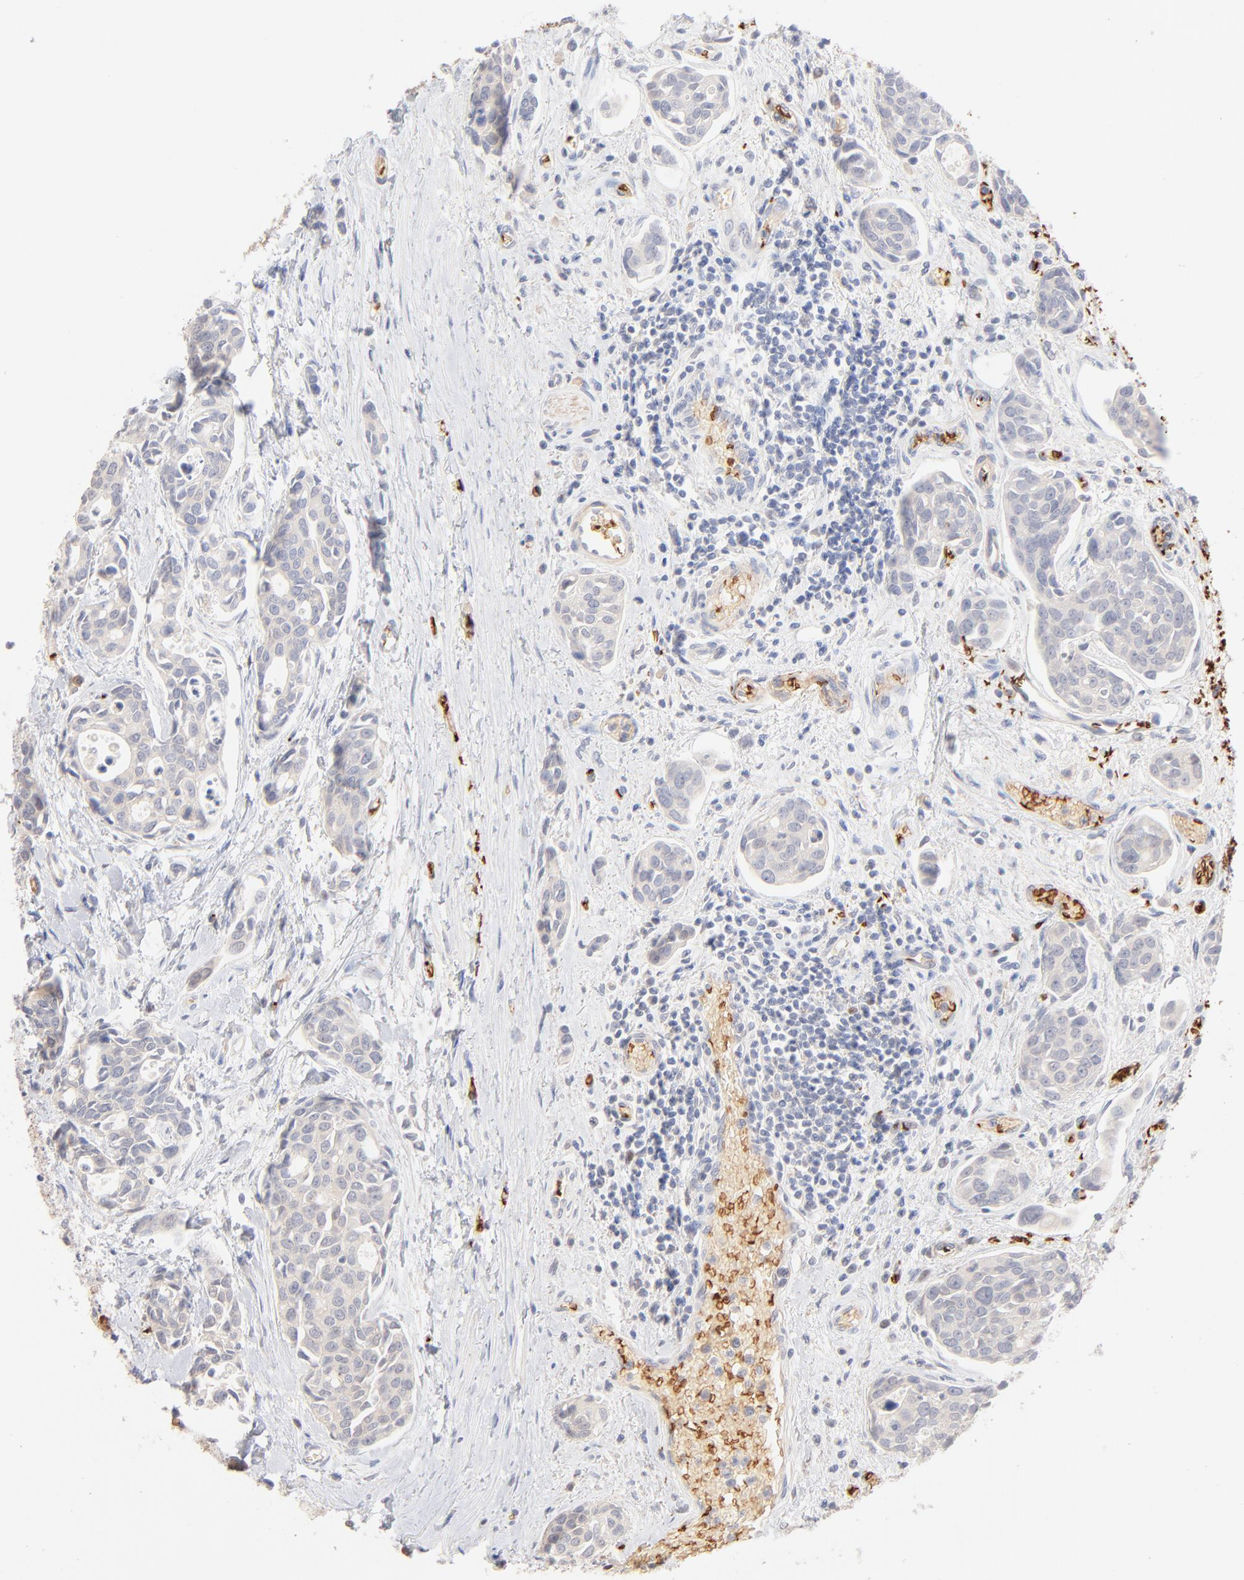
{"staining": {"intensity": "negative", "quantity": "none", "location": "none"}, "tissue": "urothelial cancer", "cell_type": "Tumor cells", "image_type": "cancer", "snomed": [{"axis": "morphology", "description": "Urothelial carcinoma, High grade"}, {"axis": "topography", "description": "Urinary bladder"}], "caption": "The micrograph displays no significant positivity in tumor cells of urothelial cancer. Brightfield microscopy of IHC stained with DAB (3,3'-diaminobenzidine) (brown) and hematoxylin (blue), captured at high magnification.", "gene": "SPTB", "patient": {"sex": "male", "age": 78}}